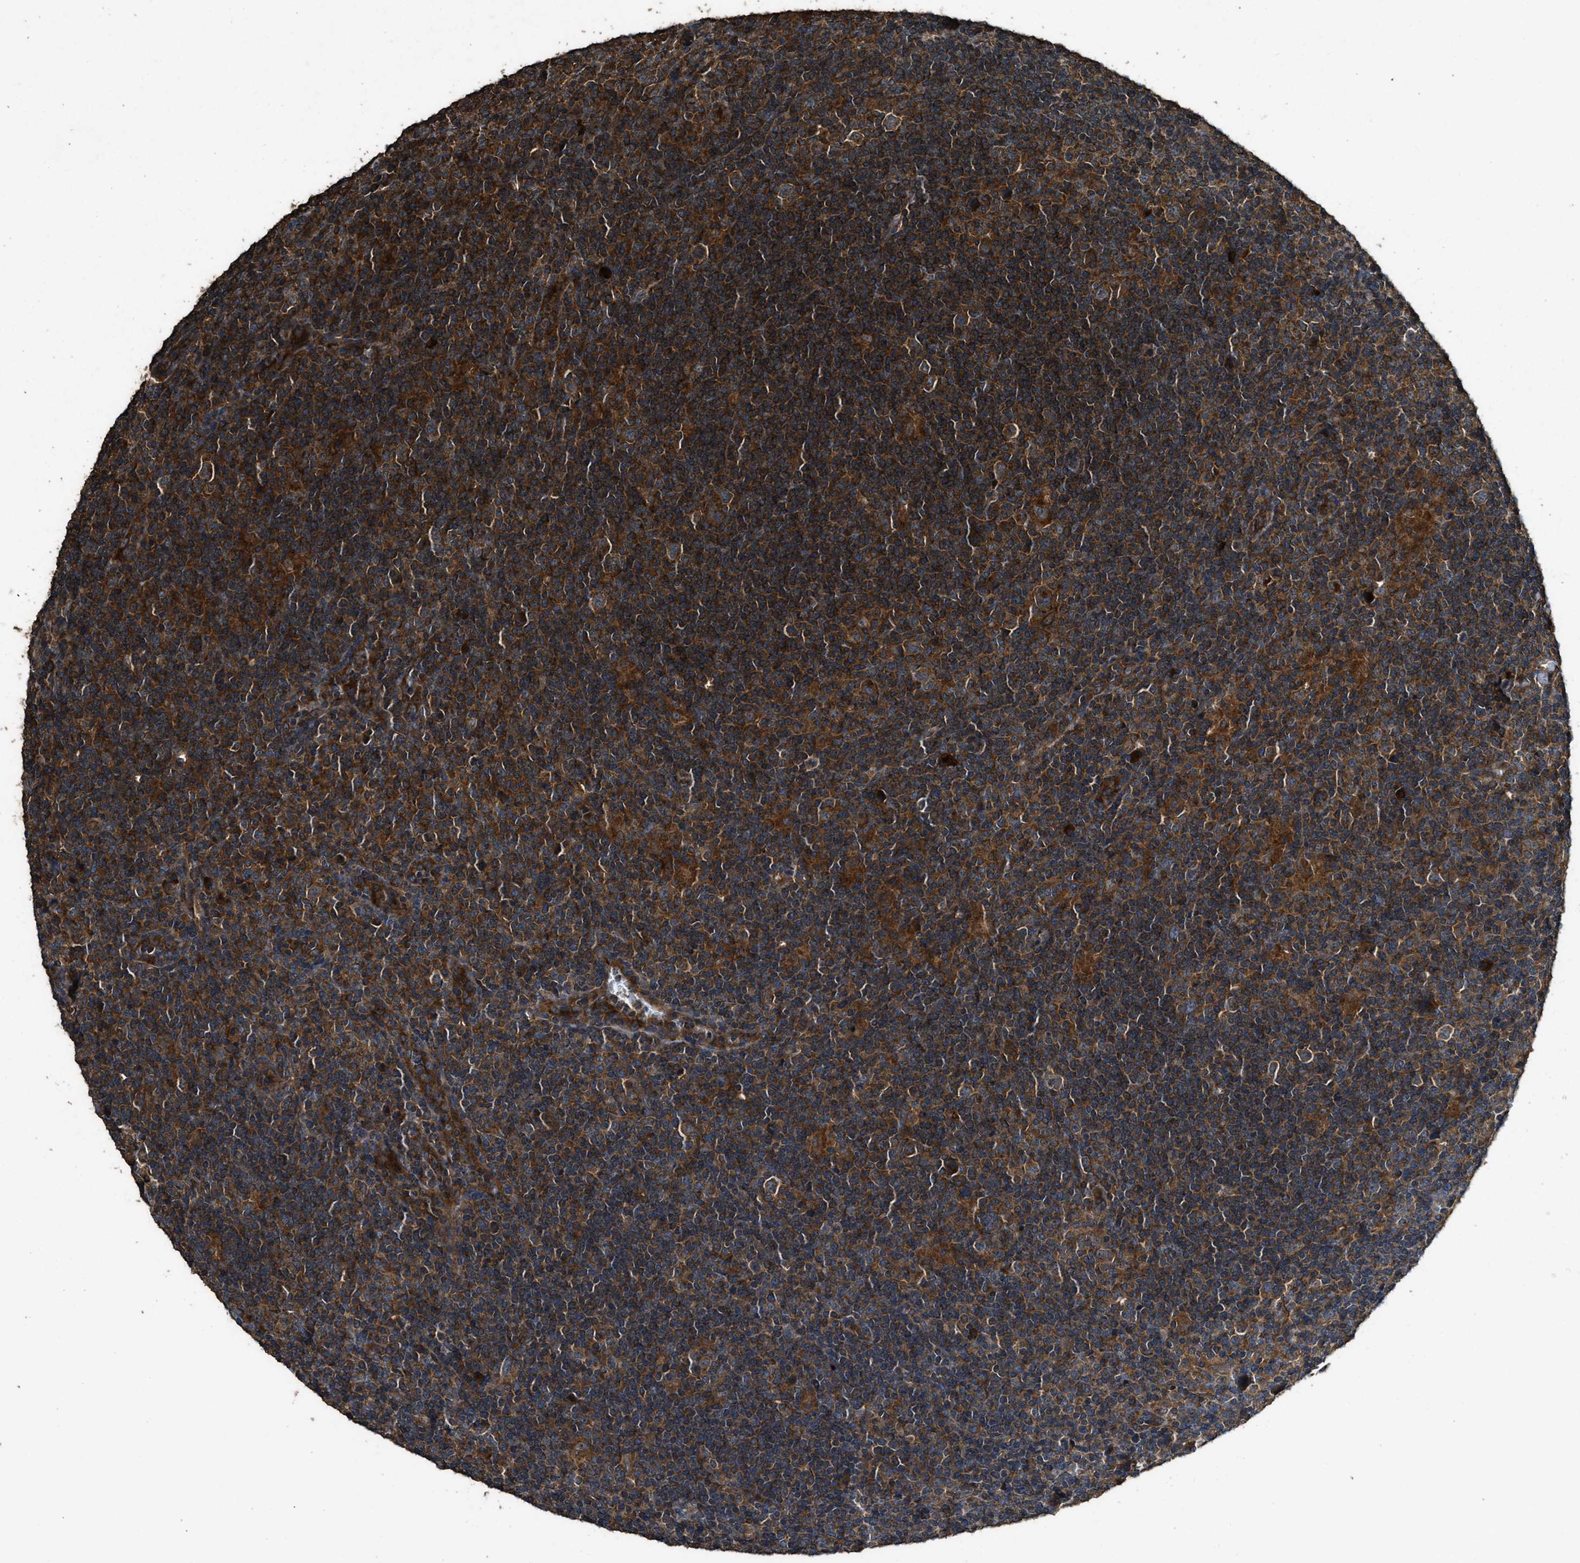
{"staining": {"intensity": "strong", "quantity": ">75%", "location": "cytoplasmic/membranous"}, "tissue": "lymphoma", "cell_type": "Tumor cells", "image_type": "cancer", "snomed": [{"axis": "morphology", "description": "Hodgkin's disease, NOS"}, {"axis": "topography", "description": "Lymph node"}], "caption": "Immunohistochemistry staining of Hodgkin's disease, which displays high levels of strong cytoplasmic/membranous staining in approximately >75% of tumor cells indicating strong cytoplasmic/membranous protein positivity. The staining was performed using DAB (brown) for protein detection and nuclei were counterstained in hematoxylin (blue).", "gene": "MAP3K8", "patient": {"sex": "female", "age": 57}}